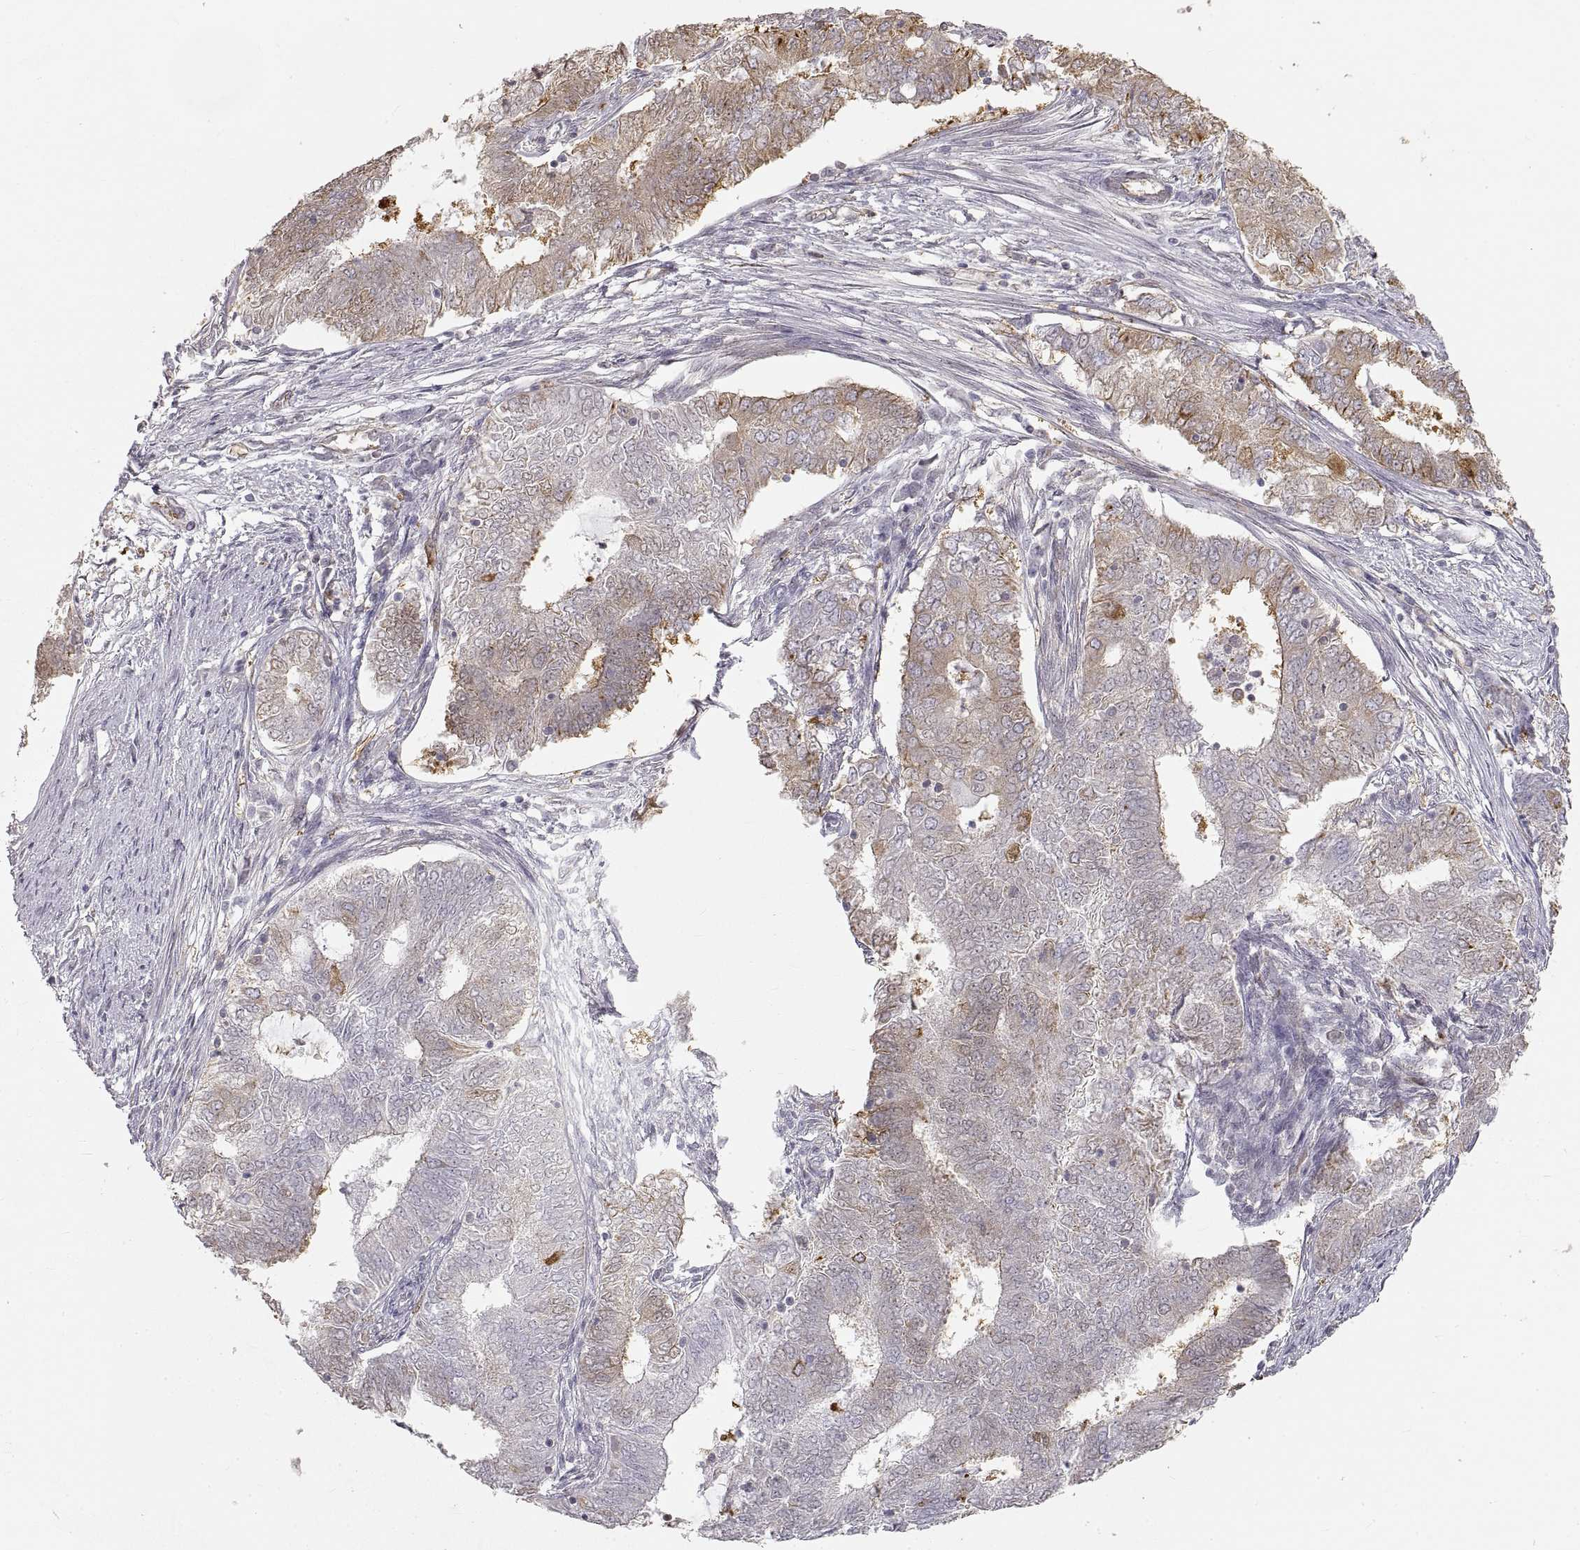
{"staining": {"intensity": "moderate", "quantity": "<25%", "location": "cytoplasmic/membranous"}, "tissue": "endometrial cancer", "cell_type": "Tumor cells", "image_type": "cancer", "snomed": [{"axis": "morphology", "description": "Adenocarcinoma, NOS"}, {"axis": "topography", "description": "Endometrium"}], "caption": "This histopathology image exhibits immunohistochemistry staining of endometrial cancer (adenocarcinoma), with low moderate cytoplasmic/membranous positivity in about <25% of tumor cells.", "gene": "HSP90AB1", "patient": {"sex": "female", "age": 62}}